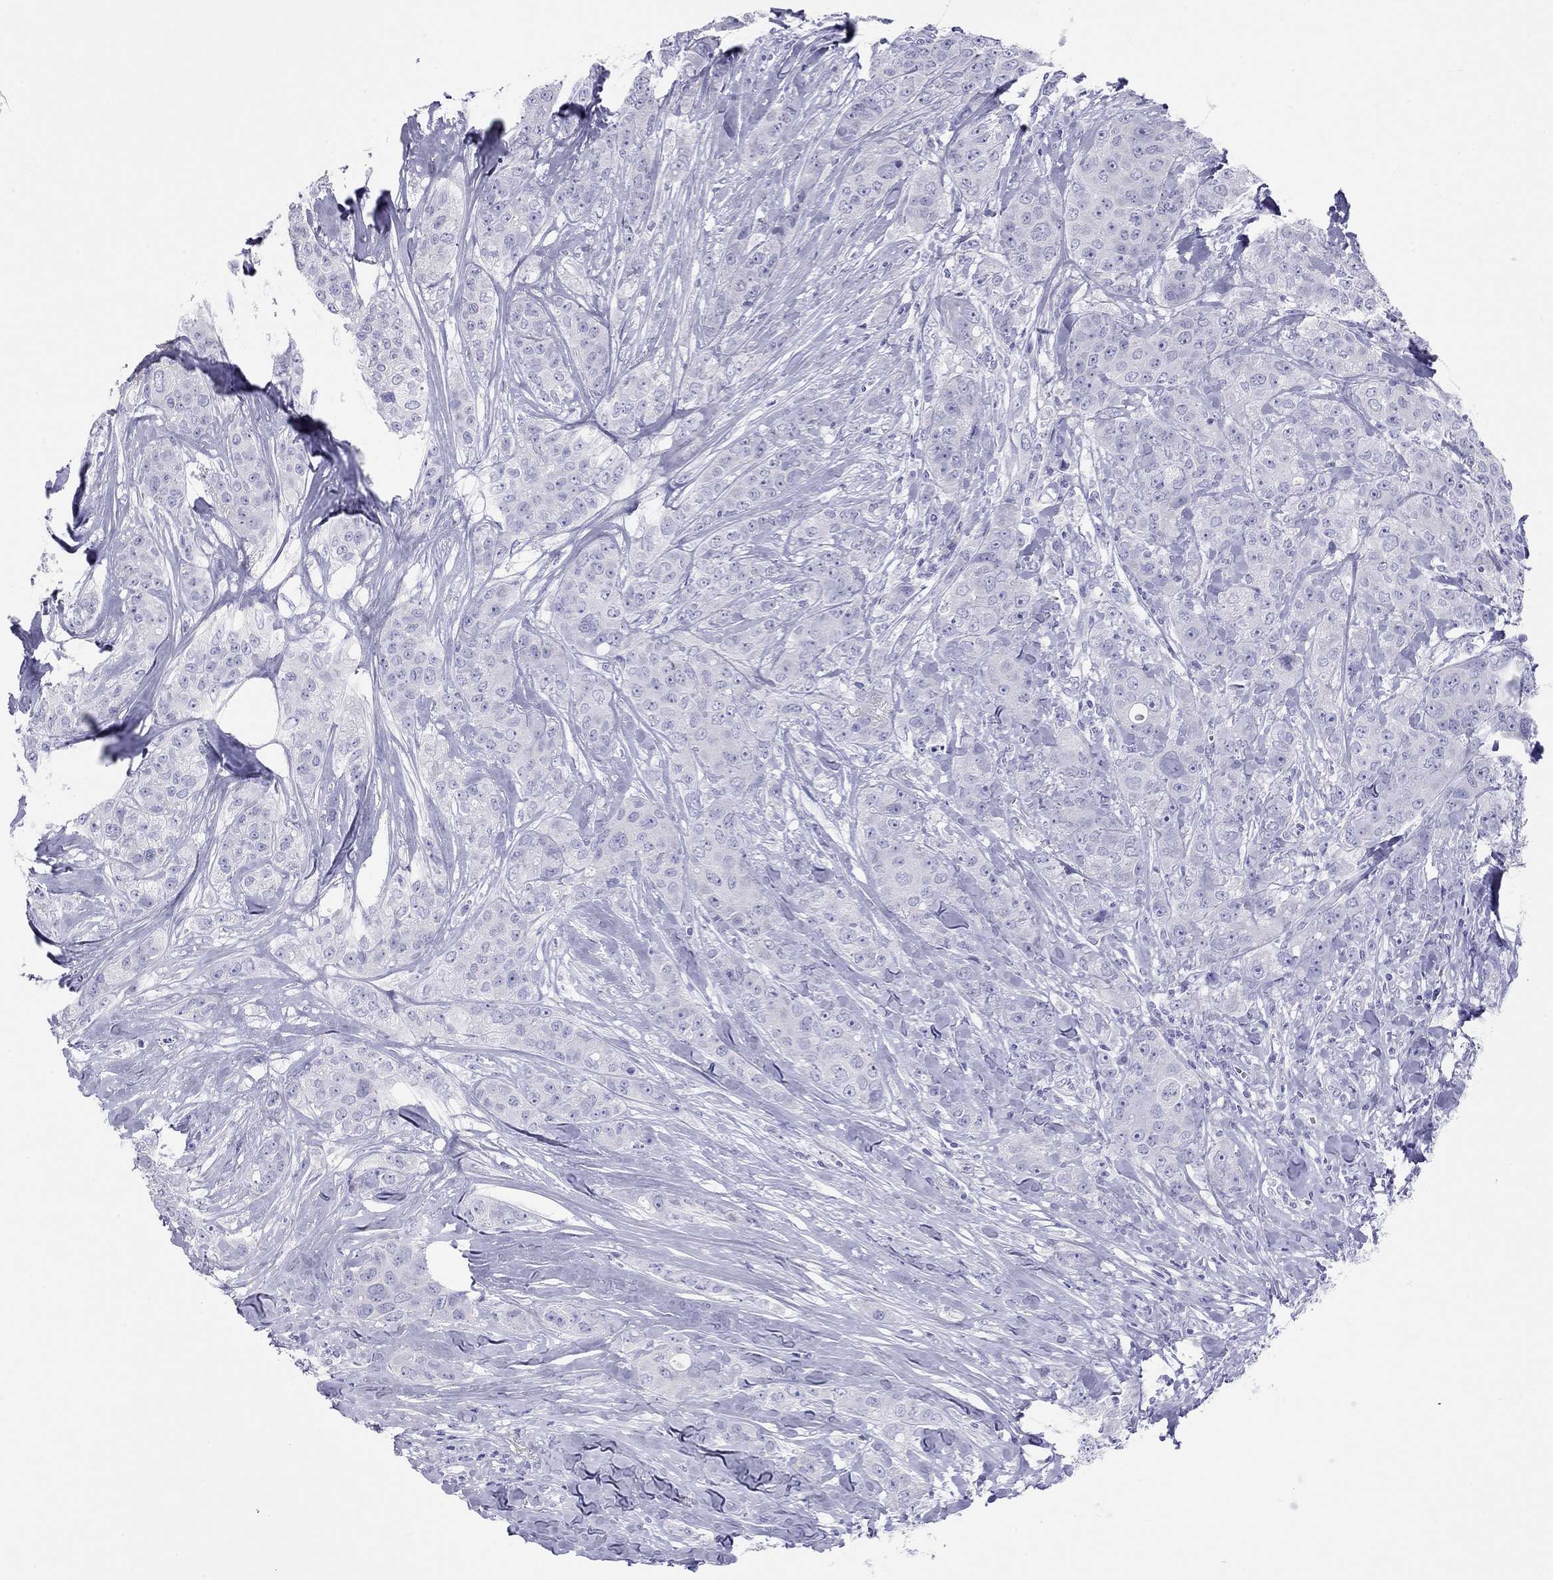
{"staining": {"intensity": "negative", "quantity": "none", "location": "none"}, "tissue": "breast cancer", "cell_type": "Tumor cells", "image_type": "cancer", "snomed": [{"axis": "morphology", "description": "Duct carcinoma"}, {"axis": "topography", "description": "Breast"}], "caption": "The photomicrograph demonstrates no staining of tumor cells in breast invasive ductal carcinoma.", "gene": "HLA-DQB2", "patient": {"sex": "female", "age": 43}}